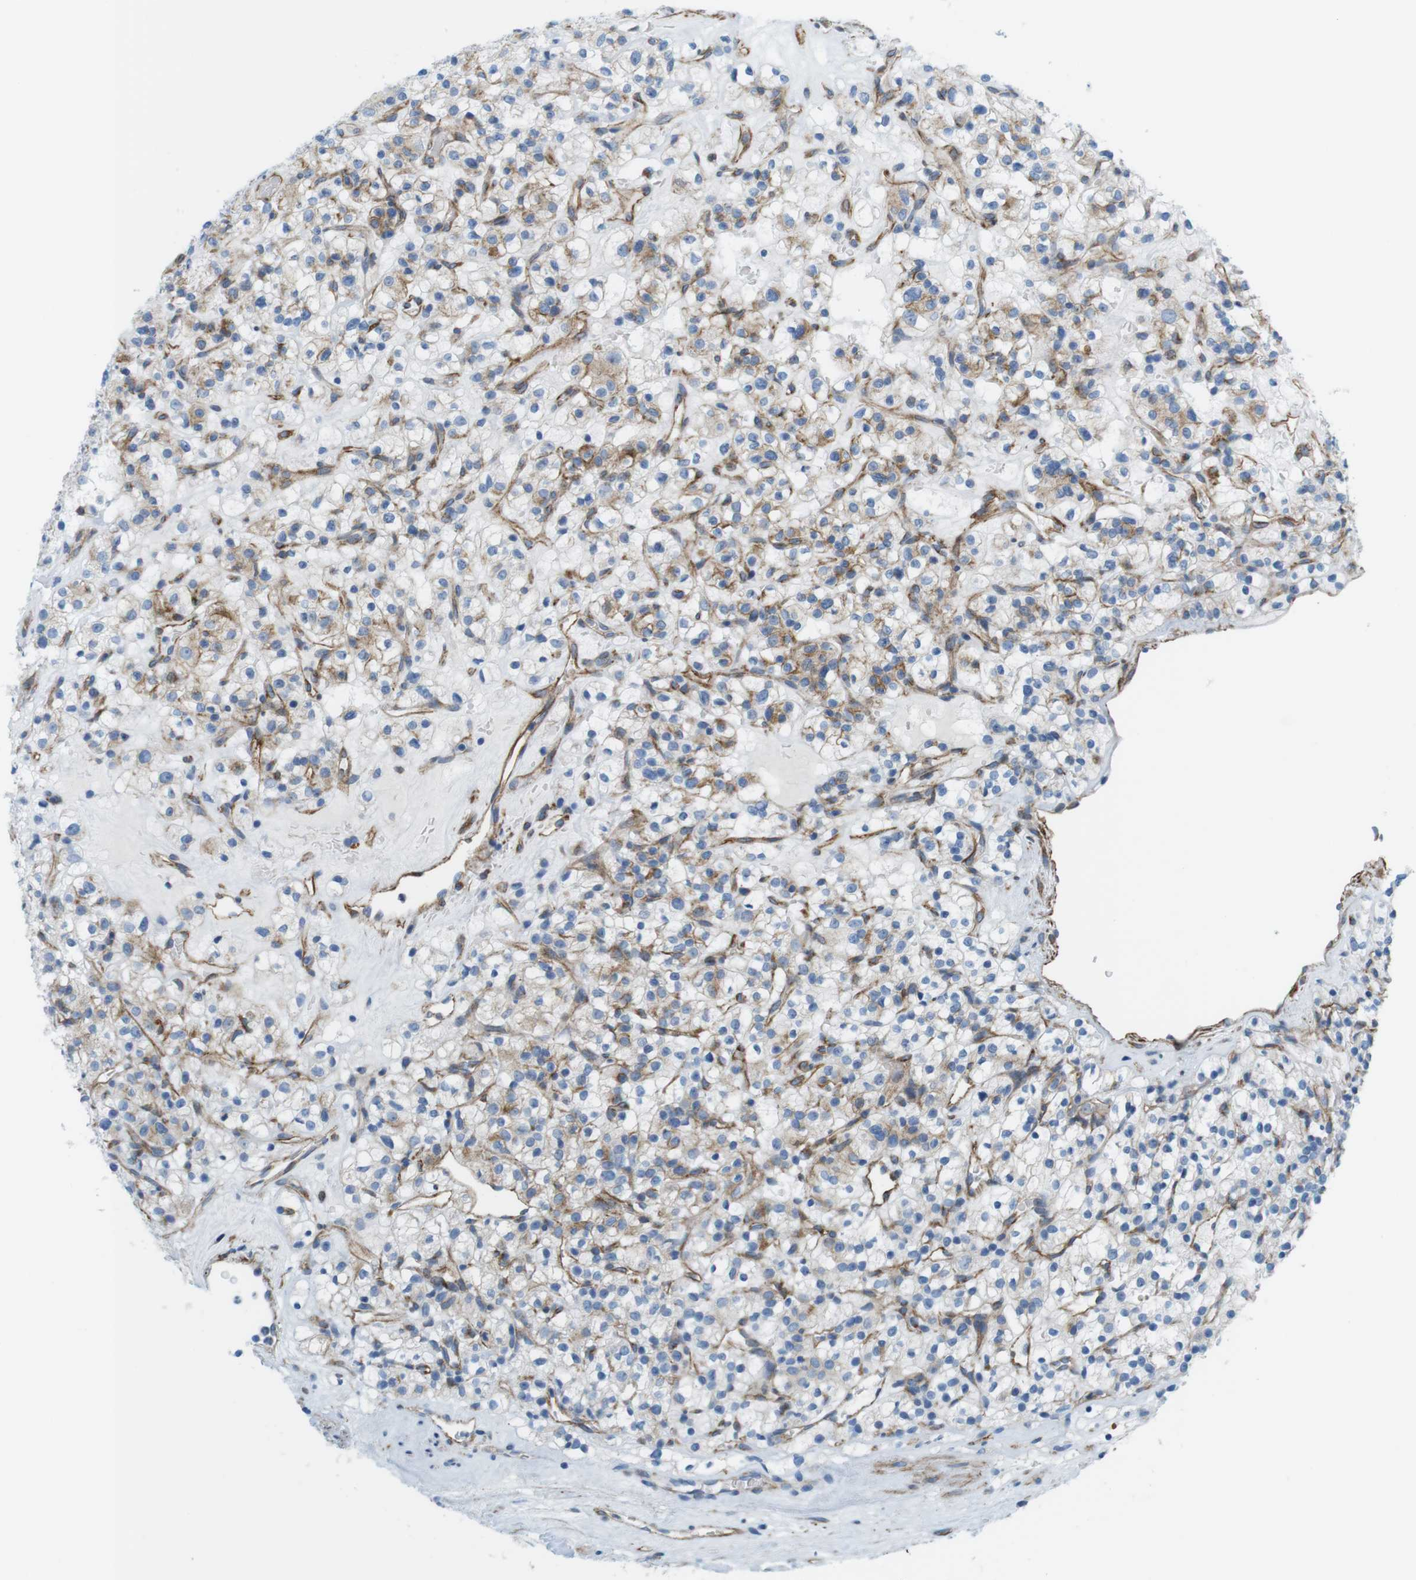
{"staining": {"intensity": "moderate", "quantity": "25%-75%", "location": "cytoplasmic/membranous"}, "tissue": "renal cancer", "cell_type": "Tumor cells", "image_type": "cancer", "snomed": [{"axis": "morphology", "description": "Normal tissue, NOS"}, {"axis": "morphology", "description": "Adenocarcinoma, NOS"}, {"axis": "topography", "description": "Kidney"}], "caption": "DAB immunohistochemical staining of human adenocarcinoma (renal) reveals moderate cytoplasmic/membranous protein positivity in about 25%-75% of tumor cells.", "gene": "MYH9", "patient": {"sex": "female", "age": 72}}